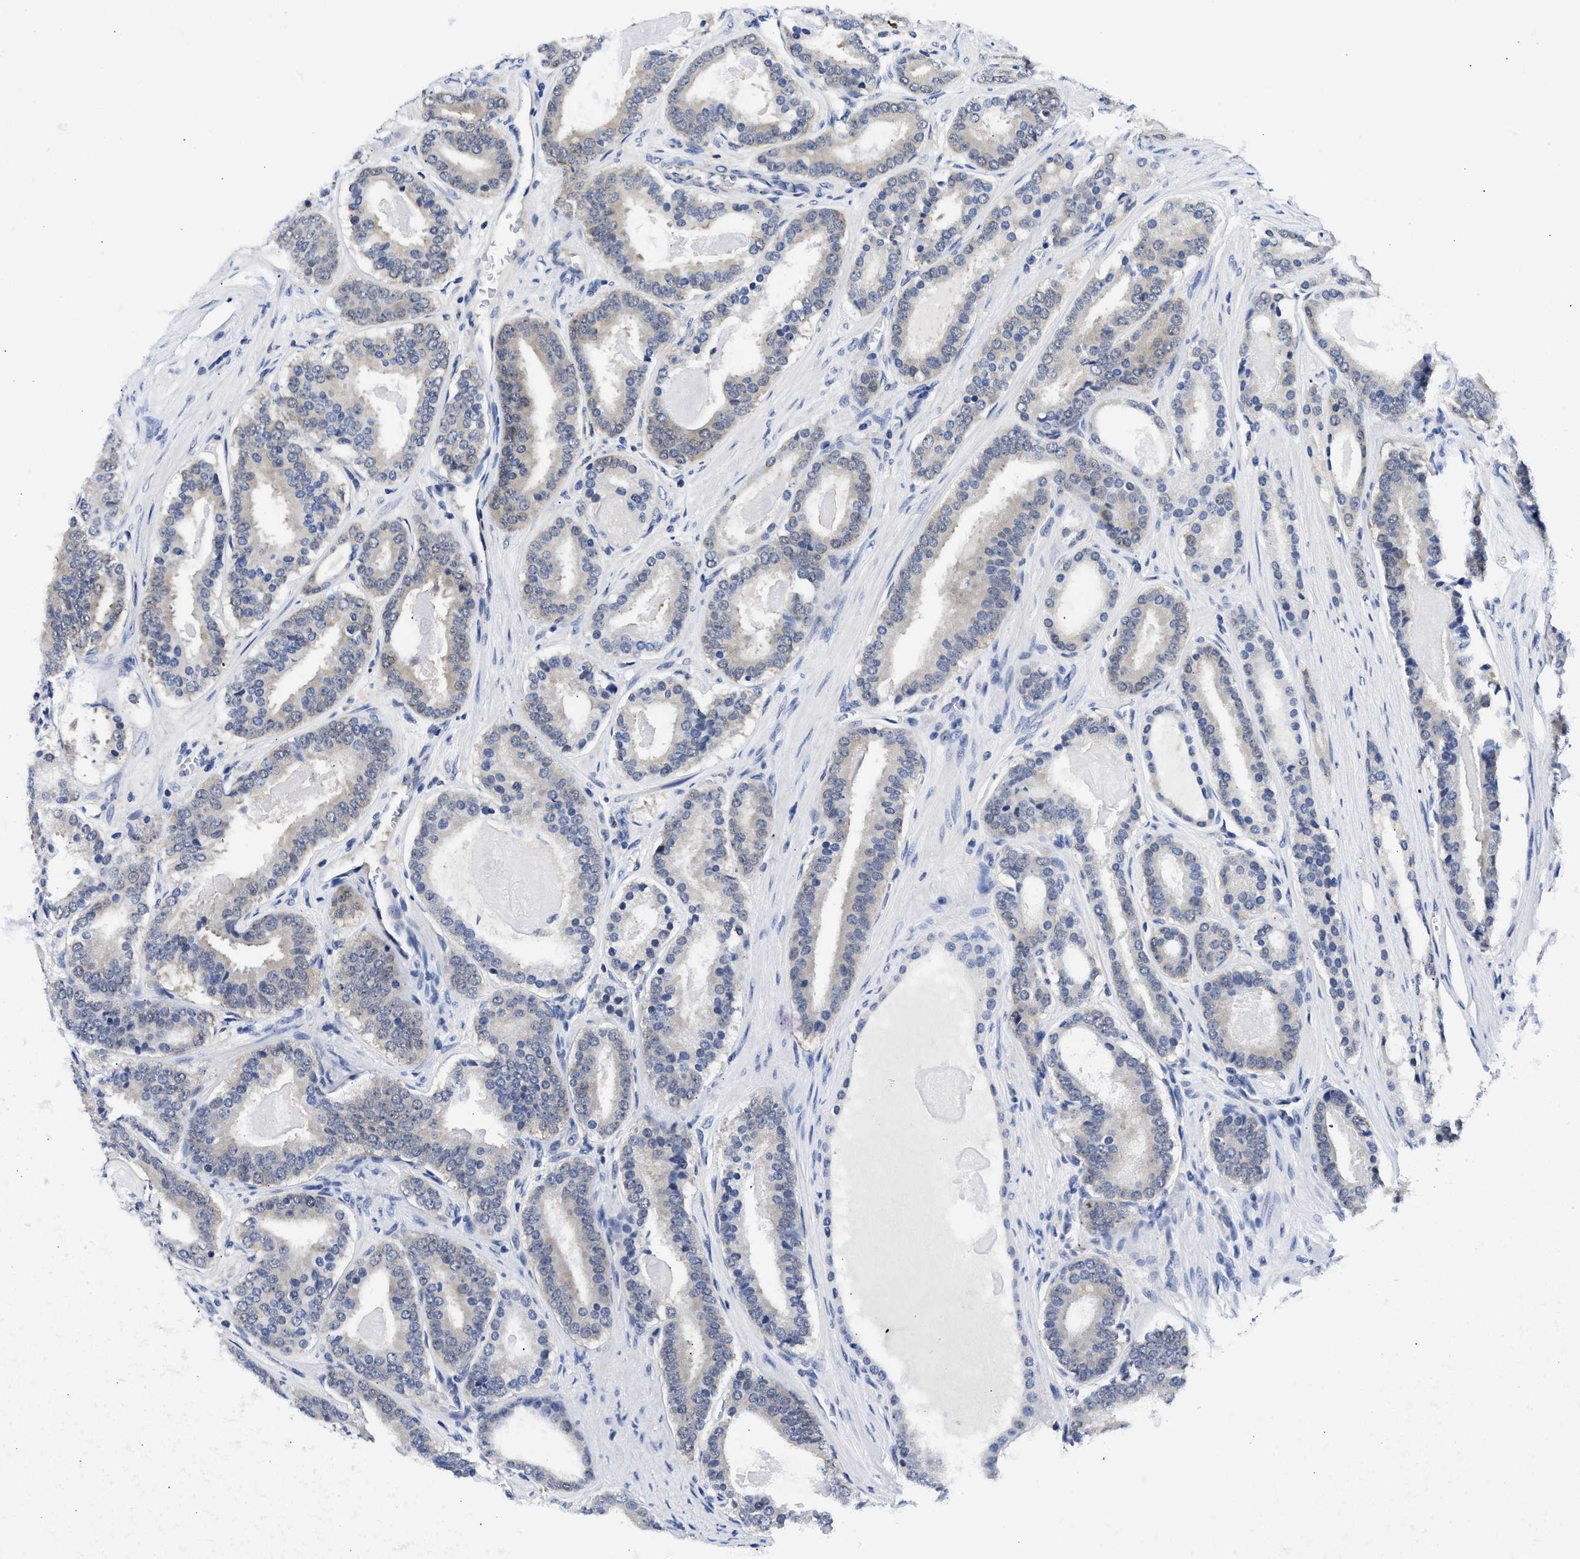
{"staining": {"intensity": "weak", "quantity": "<25%", "location": "cytoplasmic/membranous"}, "tissue": "prostate cancer", "cell_type": "Tumor cells", "image_type": "cancer", "snomed": [{"axis": "morphology", "description": "Adenocarcinoma, High grade"}, {"axis": "topography", "description": "Prostate"}], "caption": "Adenocarcinoma (high-grade) (prostate) stained for a protein using immunohistochemistry demonstrates no staining tumor cells.", "gene": "XPO5", "patient": {"sex": "male", "age": 60}}